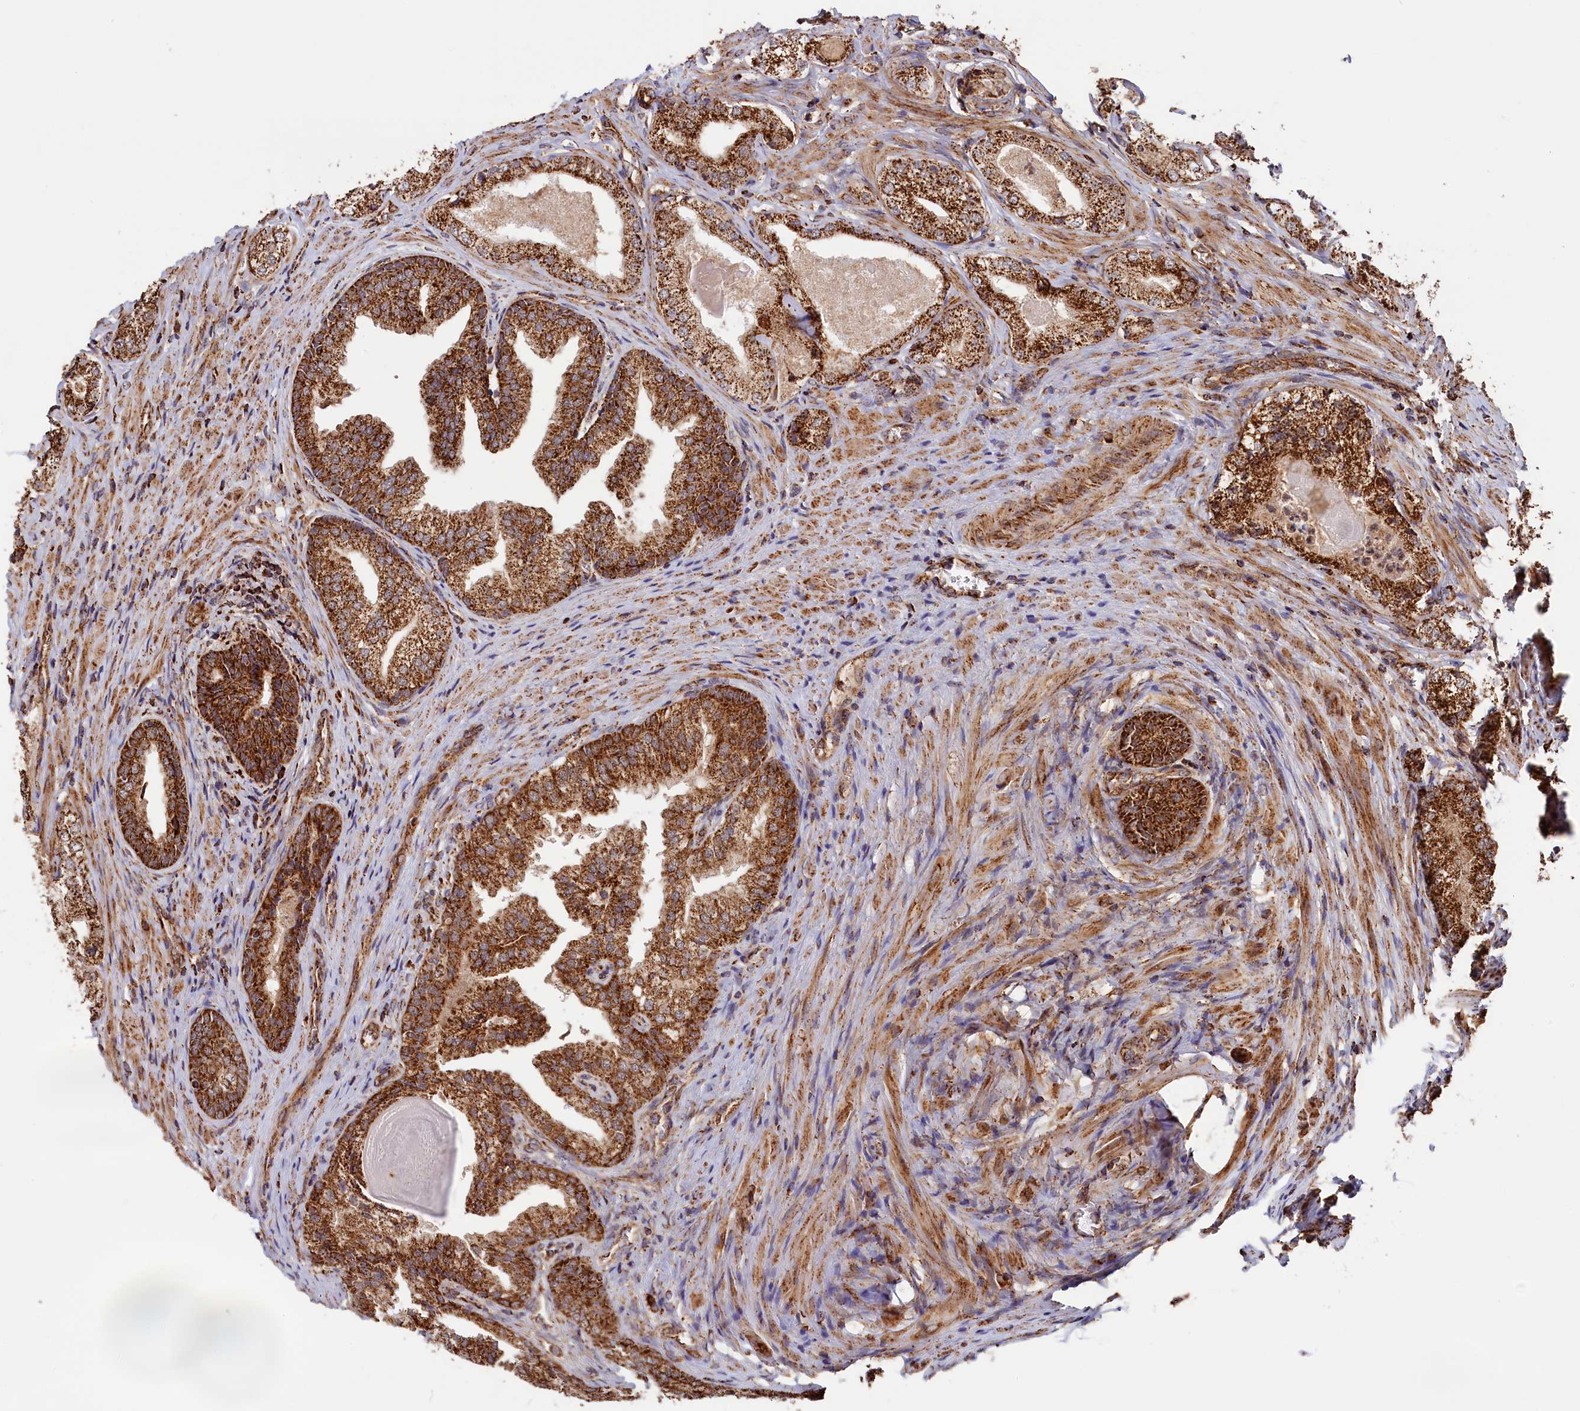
{"staining": {"intensity": "strong", "quantity": ">75%", "location": "cytoplasmic/membranous"}, "tissue": "prostate cancer", "cell_type": "Tumor cells", "image_type": "cancer", "snomed": [{"axis": "morphology", "description": "Adenocarcinoma, Low grade"}, {"axis": "topography", "description": "Prostate"}], "caption": "Strong cytoplasmic/membranous positivity for a protein is present in about >75% of tumor cells of adenocarcinoma (low-grade) (prostate) using IHC.", "gene": "MACROD1", "patient": {"sex": "male", "age": 68}}